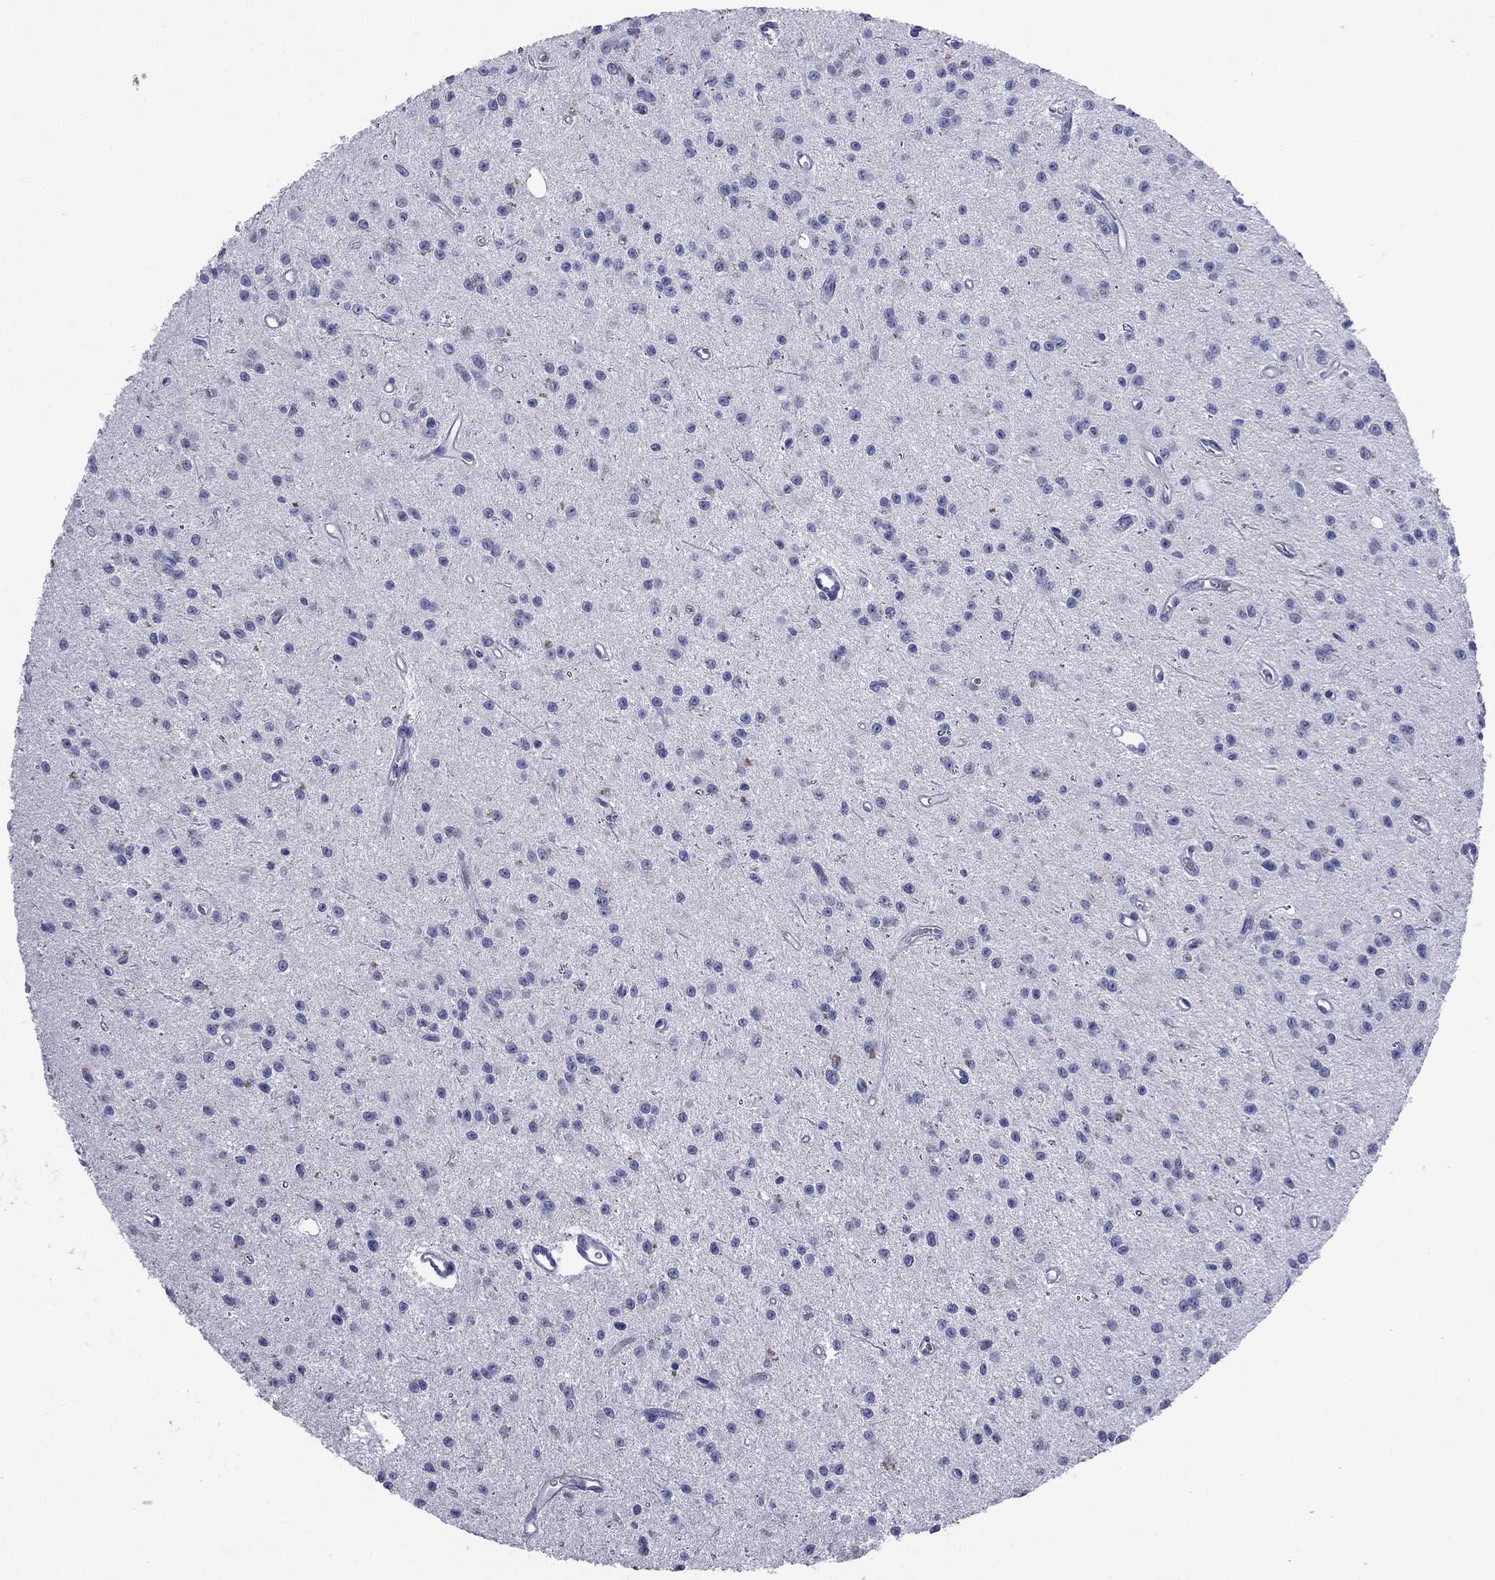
{"staining": {"intensity": "negative", "quantity": "none", "location": "none"}, "tissue": "glioma", "cell_type": "Tumor cells", "image_type": "cancer", "snomed": [{"axis": "morphology", "description": "Glioma, malignant, Low grade"}, {"axis": "topography", "description": "Brain"}], "caption": "Protein analysis of malignant low-grade glioma reveals no significant positivity in tumor cells.", "gene": "CES2", "patient": {"sex": "female", "age": 45}}